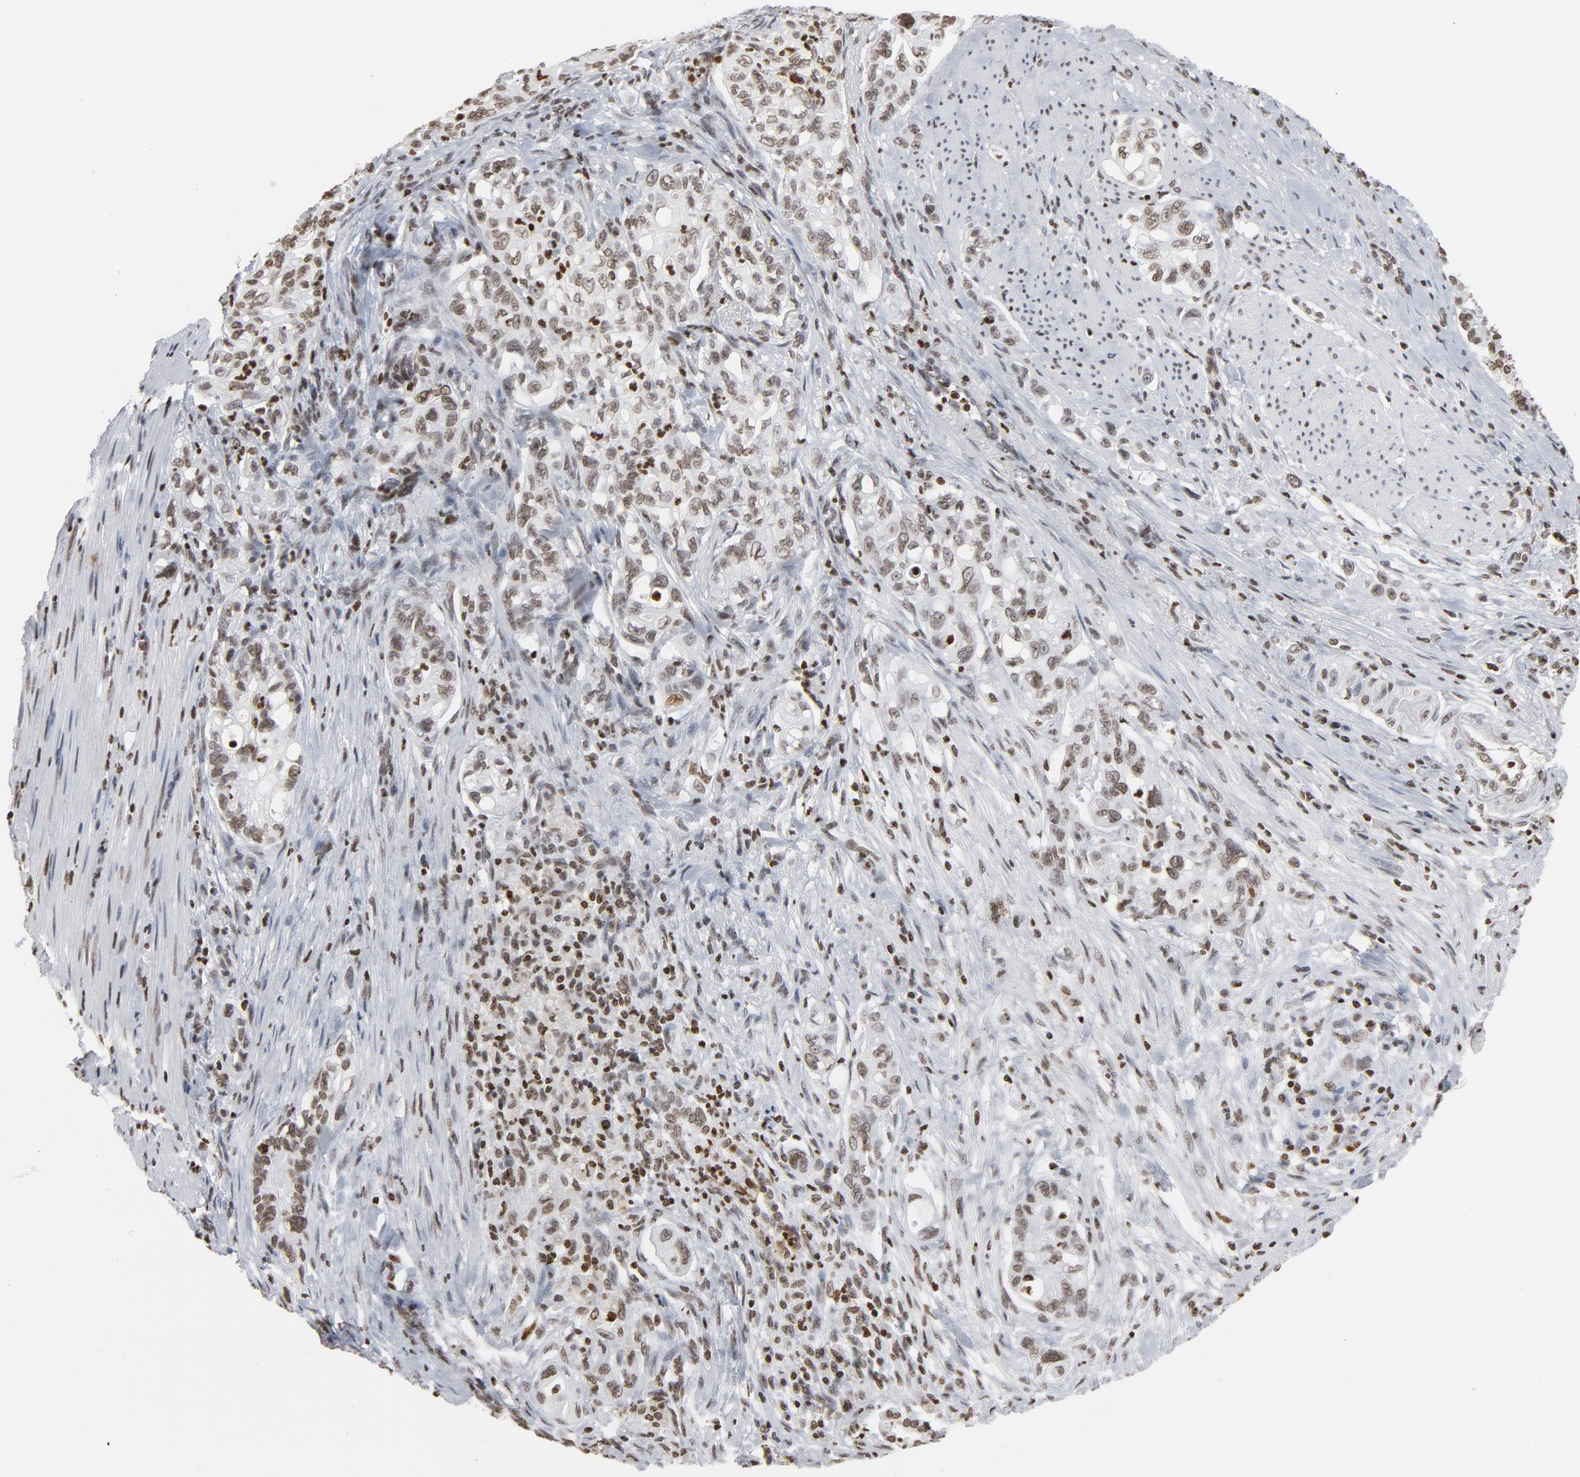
{"staining": {"intensity": "weak", "quantity": ">75%", "location": "nuclear"}, "tissue": "pancreatic cancer", "cell_type": "Tumor cells", "image_type": "cancer", "snomed": [{"axis": "morphology", "description": "Normal tissue, NOS"}, {"axis": "topography", "description": "Pancreas"}], "caption": "A histopathology image of human pancreatic cancer stained for a protein reveals weak nuclear brown staining in tumor cells.", "gene": "H2AC12", "patient": {"sex": "male", "age": 42}}